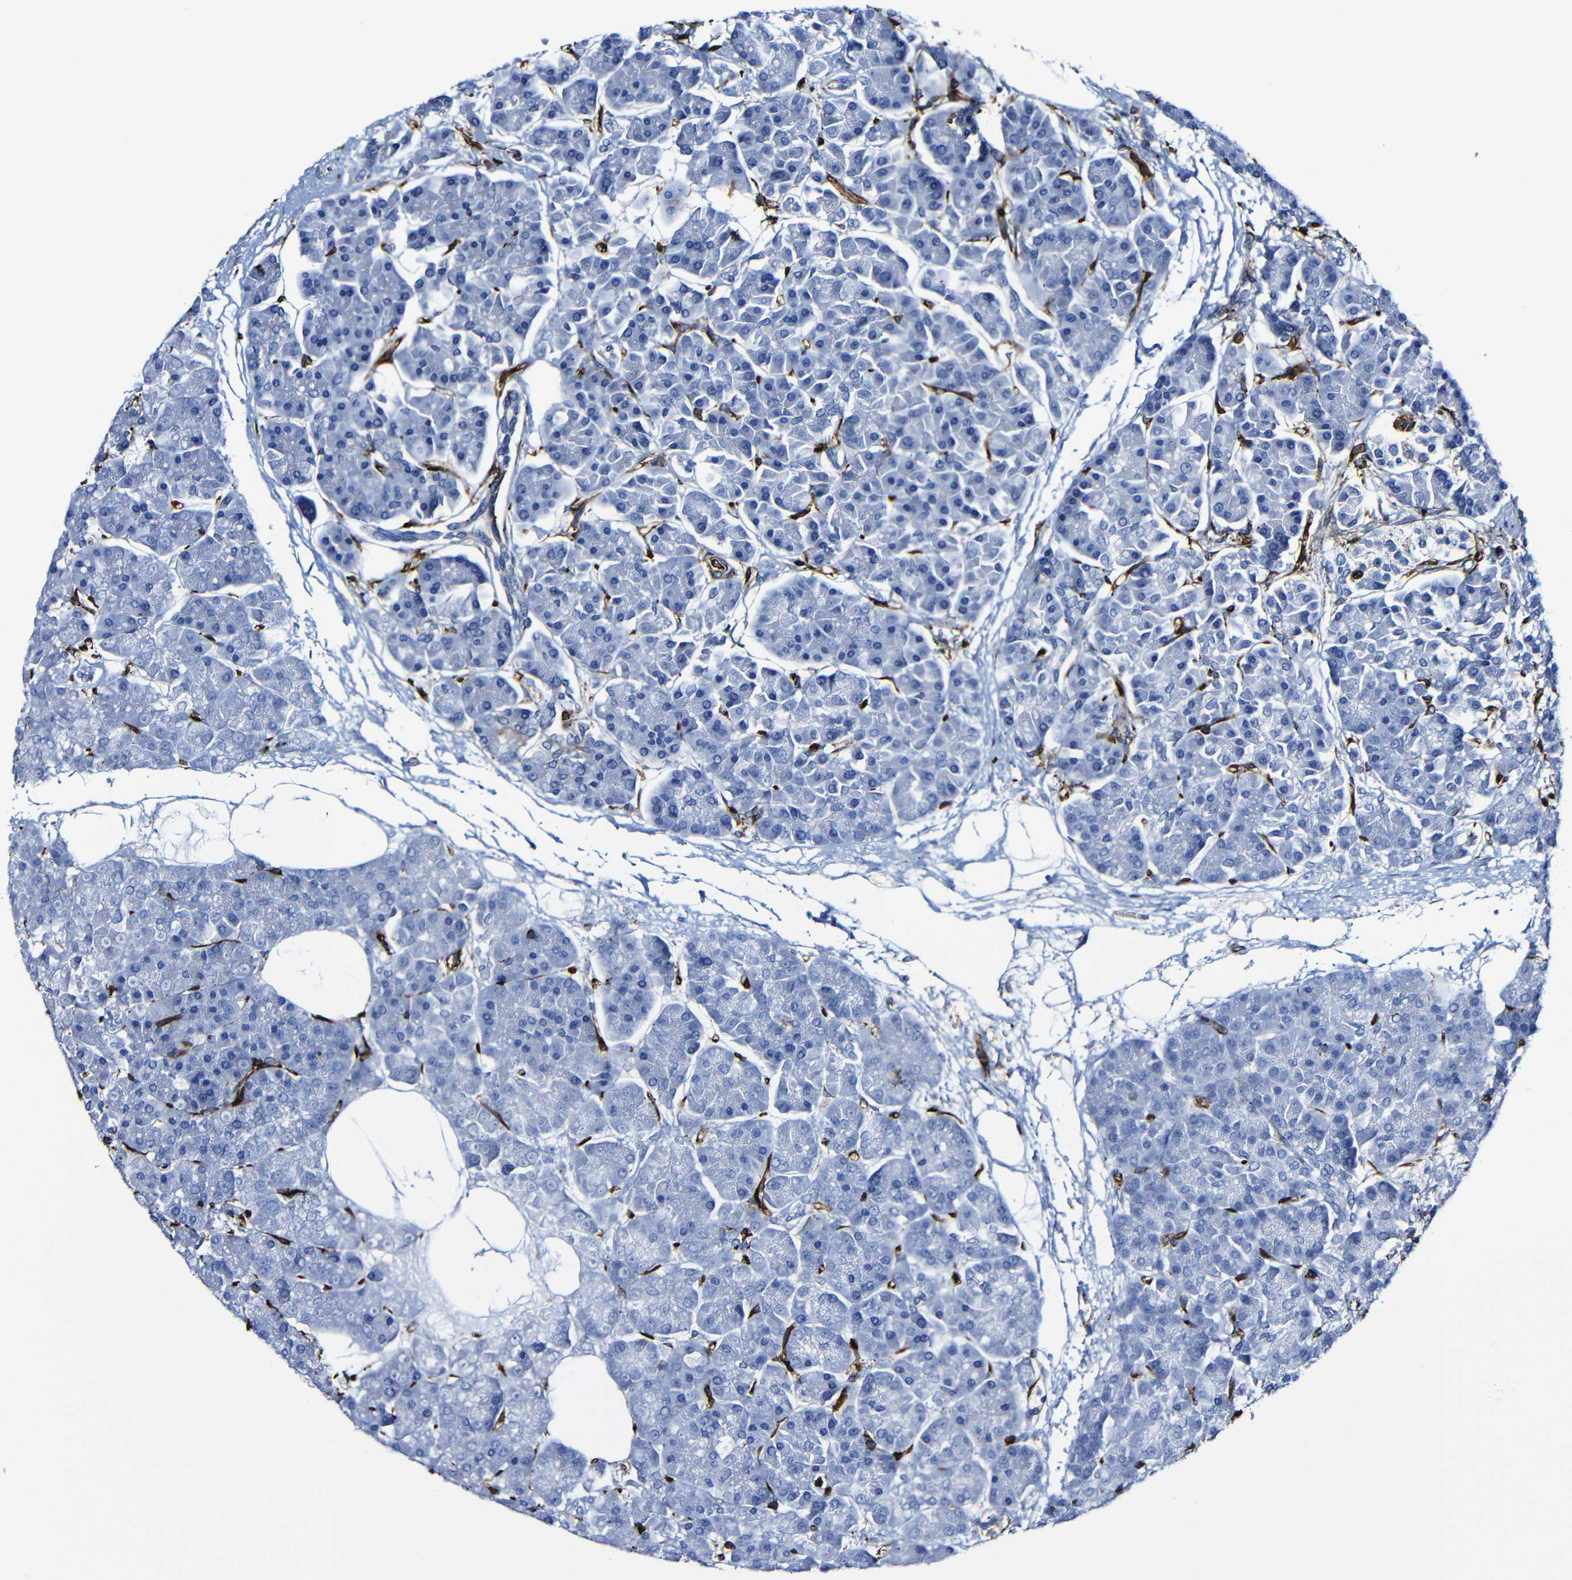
{"staining": {"intensity": "moderate", "quantity": "<25%", "location": "cytoplasmic/membranous"}, "tissue": "pancreas", "cell_type": "Exocrine glandular cells", "image_type": "normal", "snomed": [{"axis": "morphology", "description": "Normal tissue, NOS"}, {"axis": "topography", "description": "Pancreas"}], "caption": "Immunohistochemistry (DAB) staining of unremarkable human pancreas shows moderate cytoplasmic/membranous protein positivity in approximately <25% of exocrine glandular cells. Nuclei are stained in blue.", "gene": "MSN", "patient": {"sex": "female", "age": 70}}